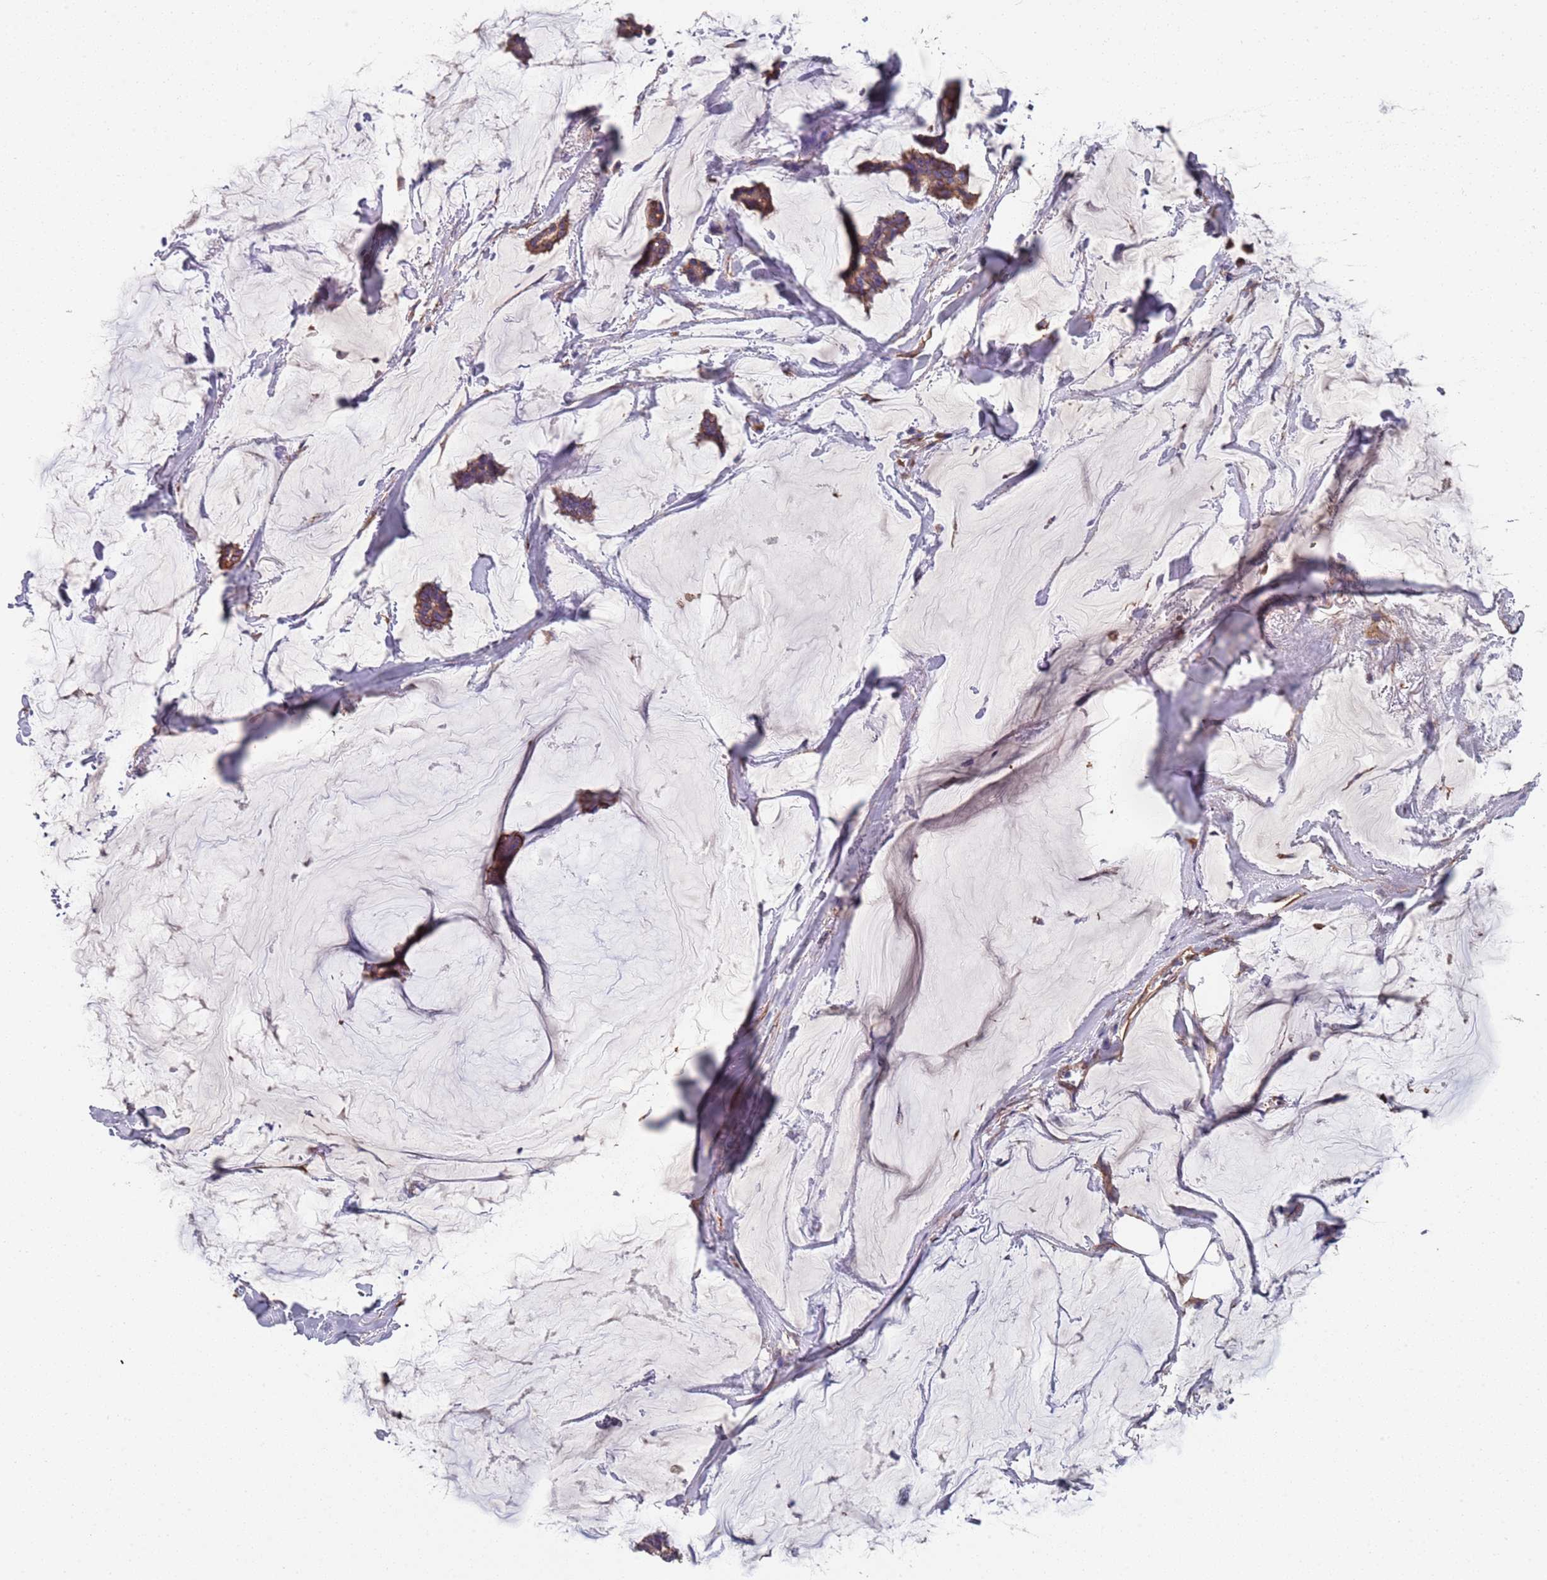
{"staining": {"intensity": "moderate", "quantity": ">75%", "location": "cytoplasmic/membranous"}, "tissue": "breast cancer", "cell_type": "Tumor cells", "image_type": "cancer", "snomed": [{"axis": "morphology", "description": "Duct carcinoma"}, {"axis": "topography", "description": "Breast"}], "caption": "Immunohistochemical staining of human breast cancer (infiltrating ductal carcinoma) demonstrates medium levels of moderate cytoplasmic/membranous protein expression in approximately >75% of tumor cells.", "gene": "JAKMIP2", "patient": {"sex": "female", "age": 93}}